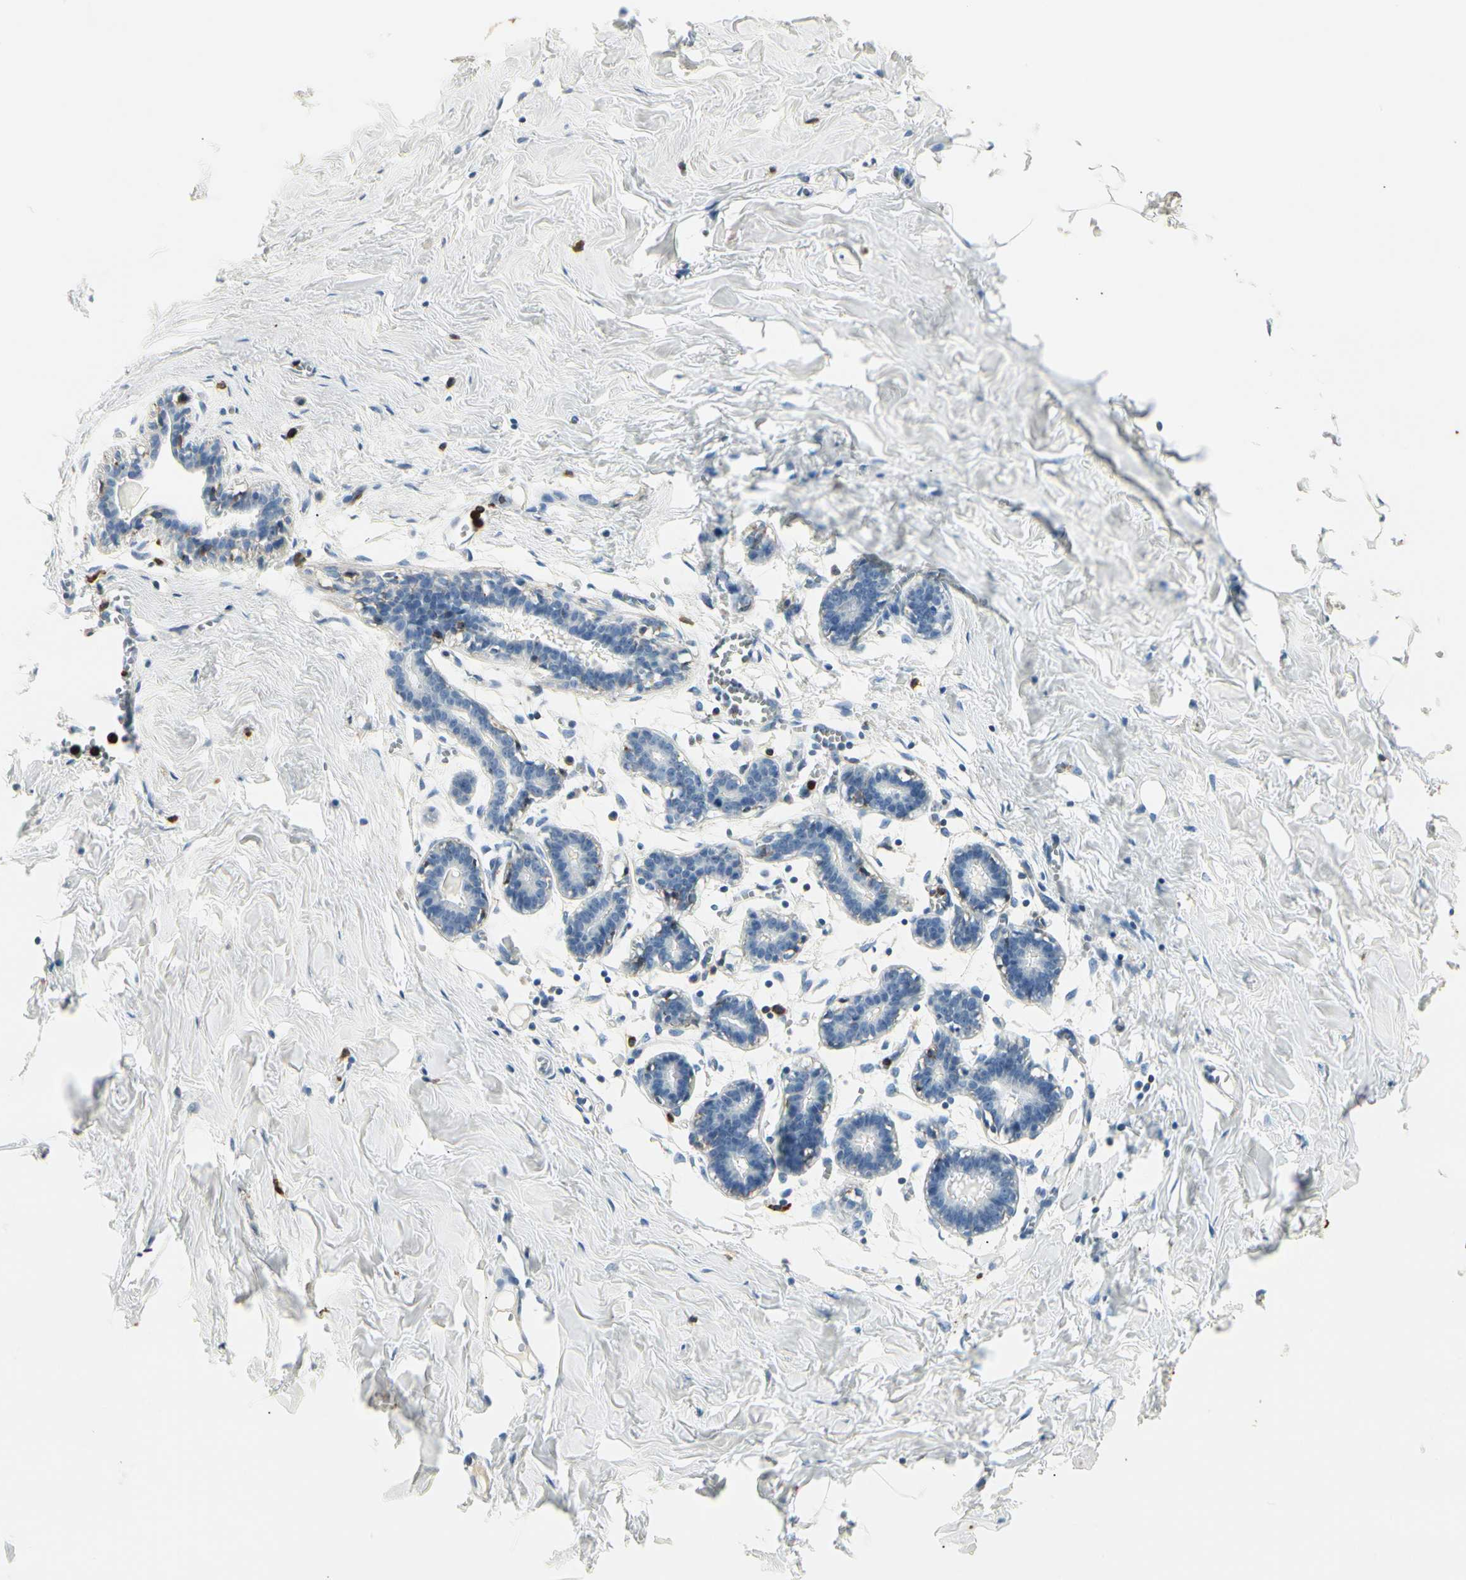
{"staining": {"intensity": "negative", "quantity": "none", "location": "none"}, "tissue": "breast", "cell_type": "Adipocytes", "image_type": "normal", "snomed": [{"axis": "morphology", "description": "Normal tissue, NOS"}, {"axis": "topography", "description": "Breast"}], "caption": "Breast stained for a protein using immunohistochemistry exhibits no expression adipocytes.", "gene": "ITGB2", "patient": {"sex": "female", "age": 27}}